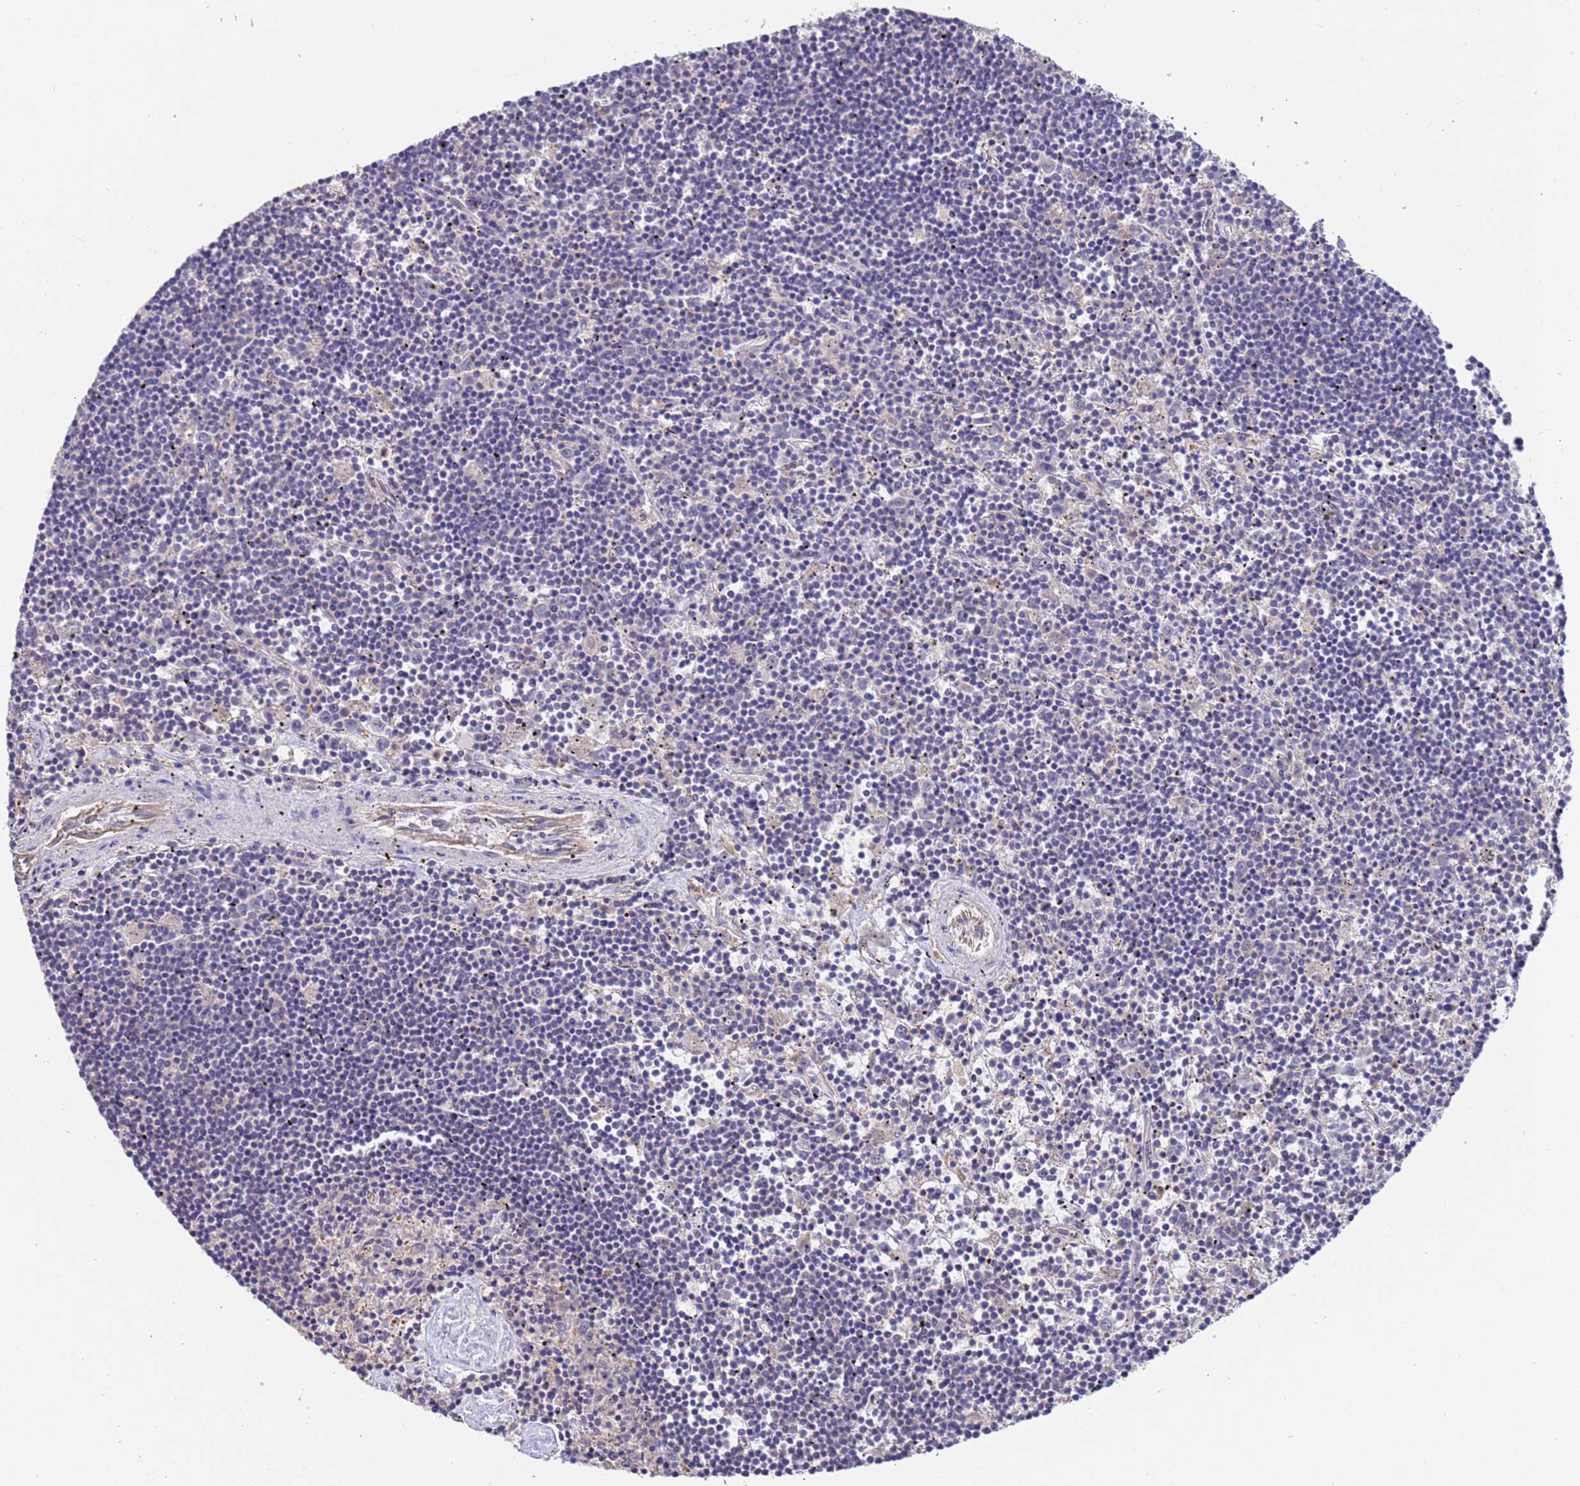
{"staining": {"intensity": "negative", "quantity": "none", "location": "none"}, "tissue": "lymphoma", "cell_type": "Tumor cells", "image_type": "cancer", "snomed": [{"axis": "morphology", "description": "Malignant lymphoma, non-Hodgkin's type, Low grade"}, {"axis": "topography", "description": "Spleen"}], "caption": "IHC of low-grade malignant lymphoma, non-Hodgkin's type shows no expression in tumor cells.", "gene": "SRL", "patient": {"sex": "male", "age": 76}}